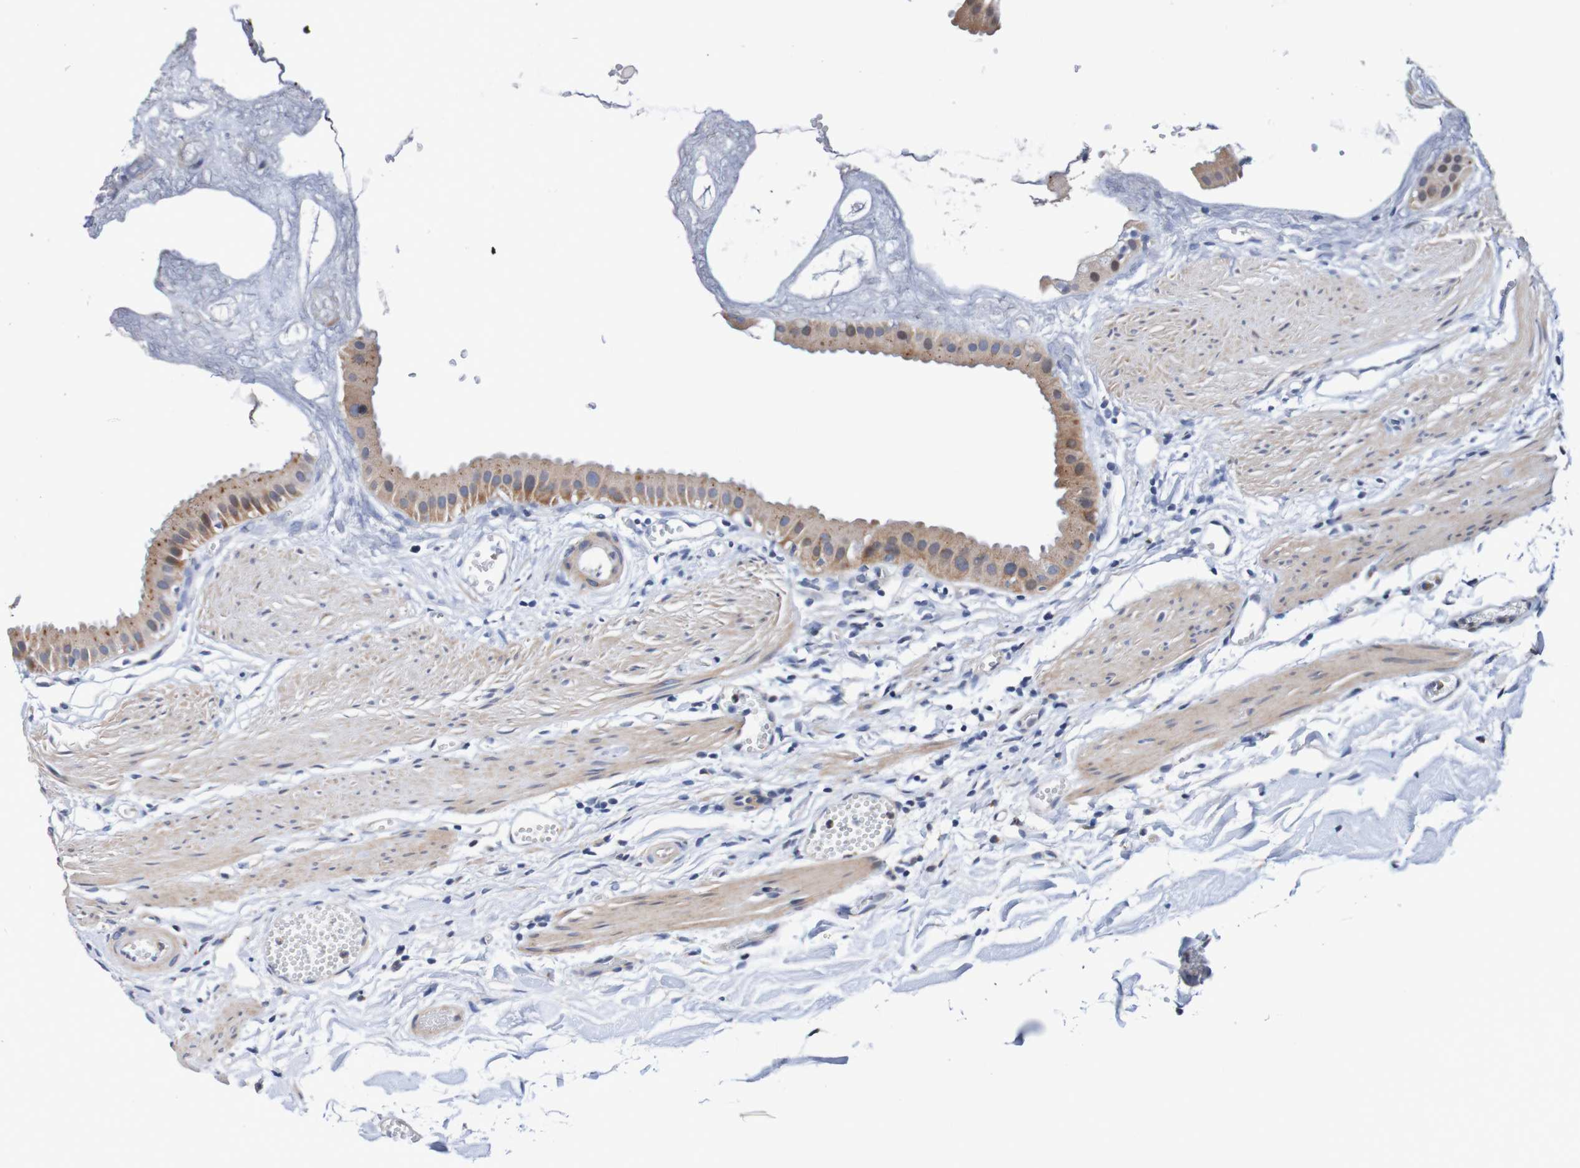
{"staining": {"intensity": "moderate", "quantity": ">75%", "location": "cytoplasmic/membranous"}, "tissue": "gallbladder", "cell_type": "Glandular cells", "image_type": "normal", "snomed": [{"axis": "morphology", "description": "Normal tissue, NOS"}, {"axis": "topography", "description": "Gallbladder"}], "caption": "Protein expression analysis of normal gallbladder displays moderate cytoplasmic/membranous expression in about >75% of glandular cells.", "gene": "FIBP", "patient": {"sex": "female", "age": 64}}